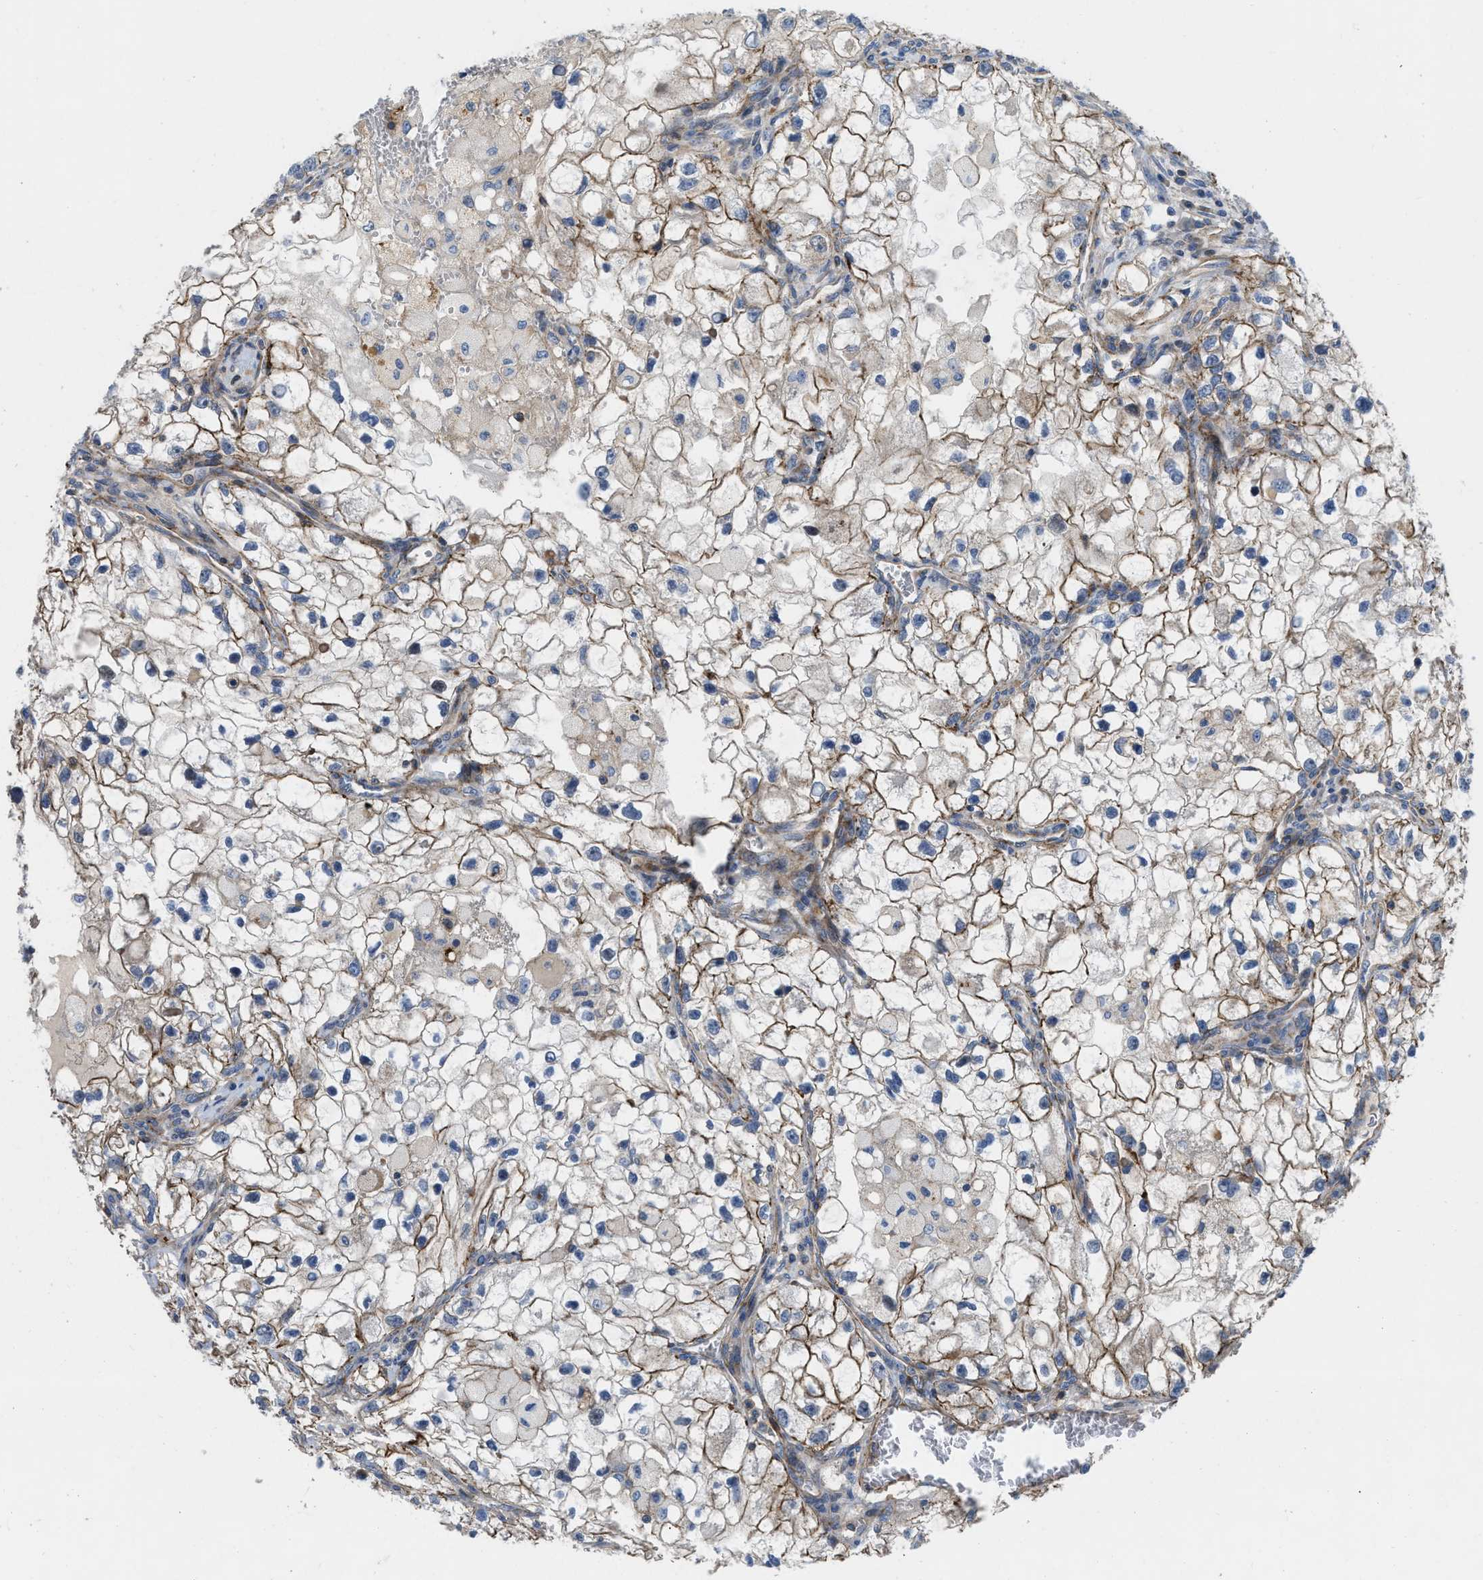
{"staining": {"intensity": "moderate", "quantity": ">75%", "location": "cytoplasmic/membranous"}, "tissue": "renal cancer", "cell_type": "Tumor cells", "image_type": "cancer", "snomed": [{"axis": "morphology", "description": "Adenocarcinoma, NOS"}, {"axis": "topography", "description": "Kidney"}], "caption": "Immunohistochemical staining of human adenocarcinoma (renal) demonstrates medium levels of moderate cytoplasmic/membranous protein positivity in about >75% of tumor cells. The protein is shown in brown color, while the nuclei are stained blue.", "gene": "NYNRIN", "patient": {"sex": "female", "age": 70}}